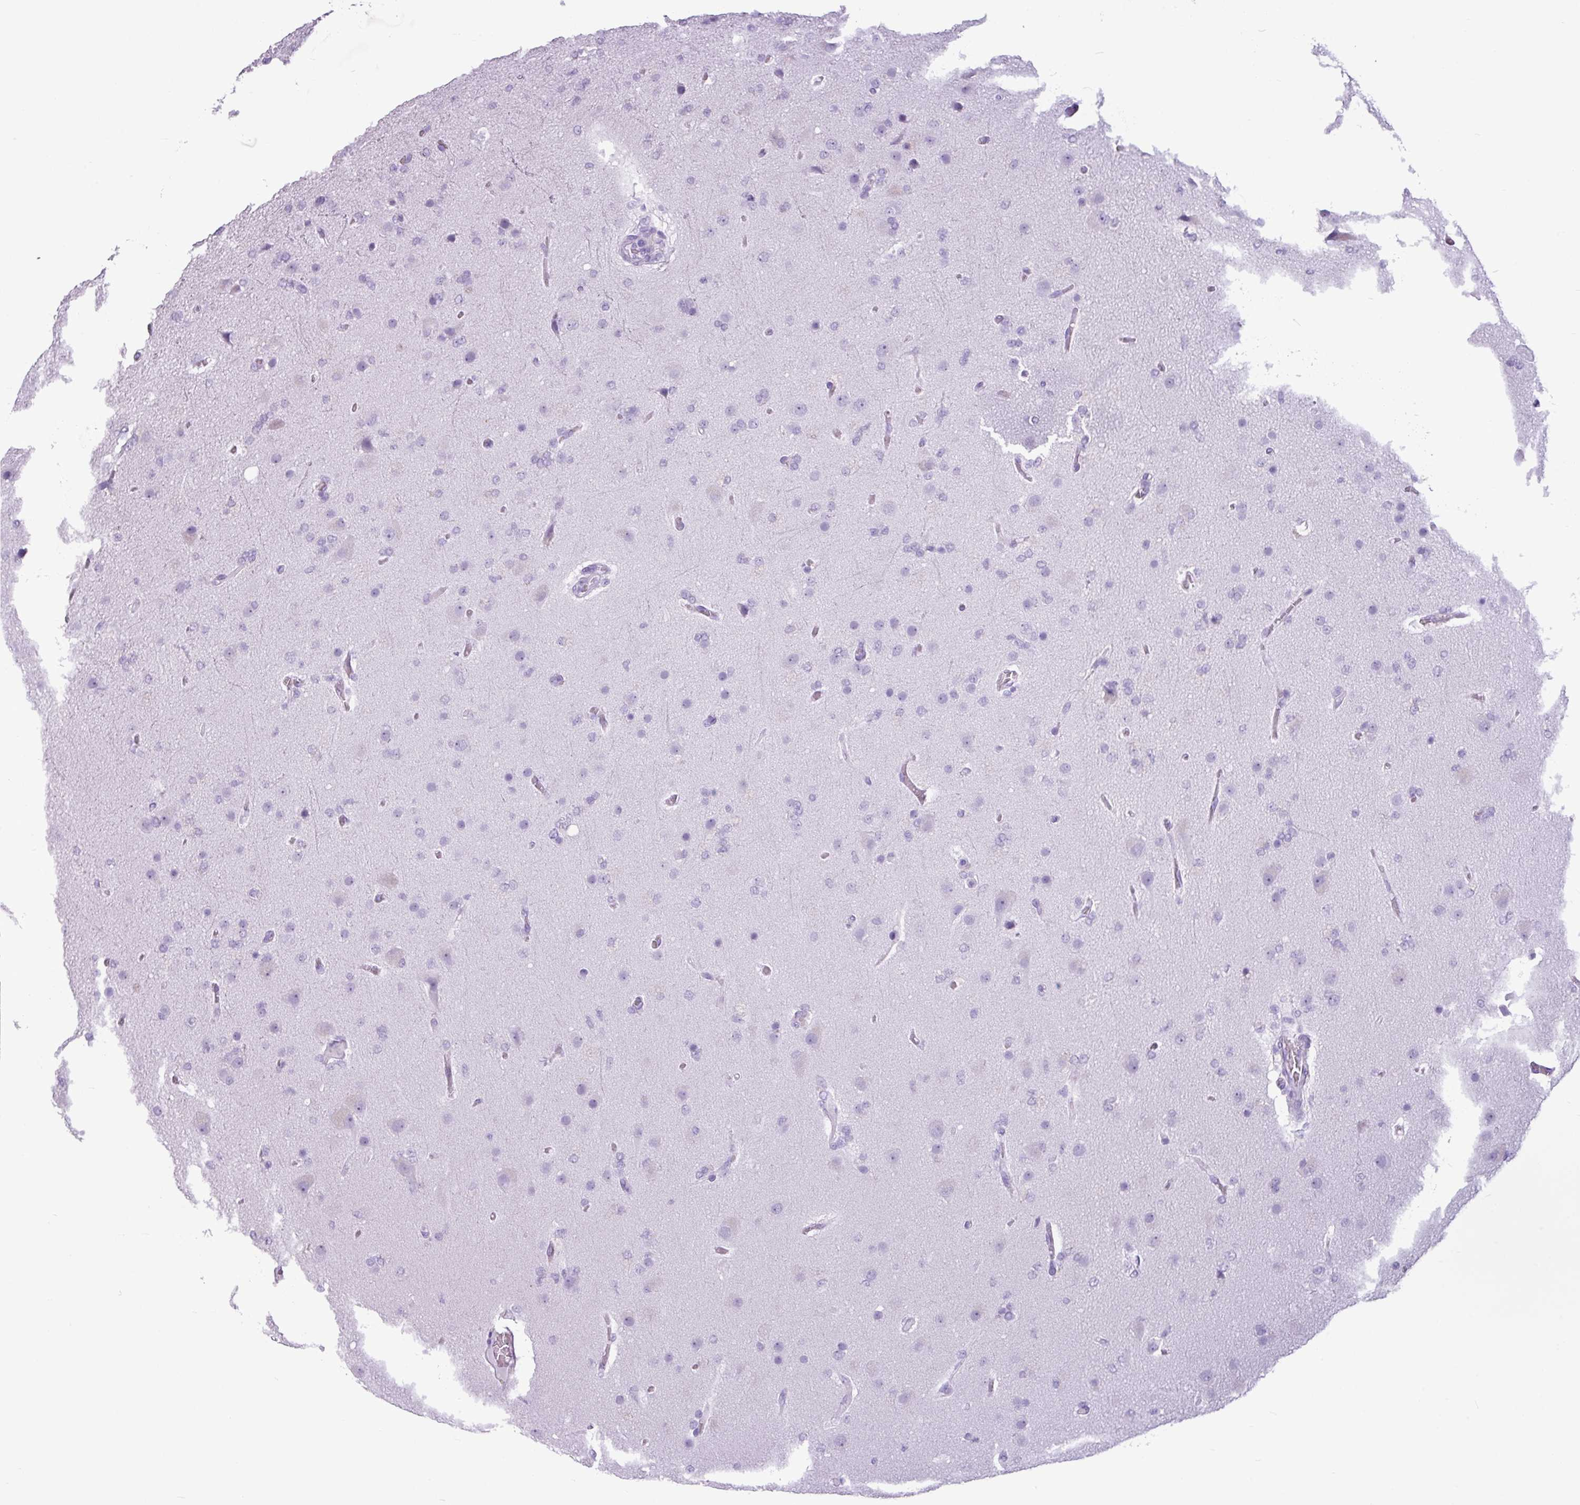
{"staining": {"intensity": "negative", "quantity": "none", "location": "none"}, "tissue": "glioma", "cell_type": "Tumor cells", "image_type": "cancer", "snomed": [{"axis": "morphology", "description": "Glioma, malignant, High grade"}, {"axis": "topography", "description": "Brain"}], "caption": "Glioma was stained to show a protein in brown. There is no significant expression in tumor cells. Brightfield microscopy of IHC stained with DAB (brown) and hematoxylin (blue), captured at high magnification.", "gene": "AMY1B", "patient": {"sex": "female", "age": 74}}